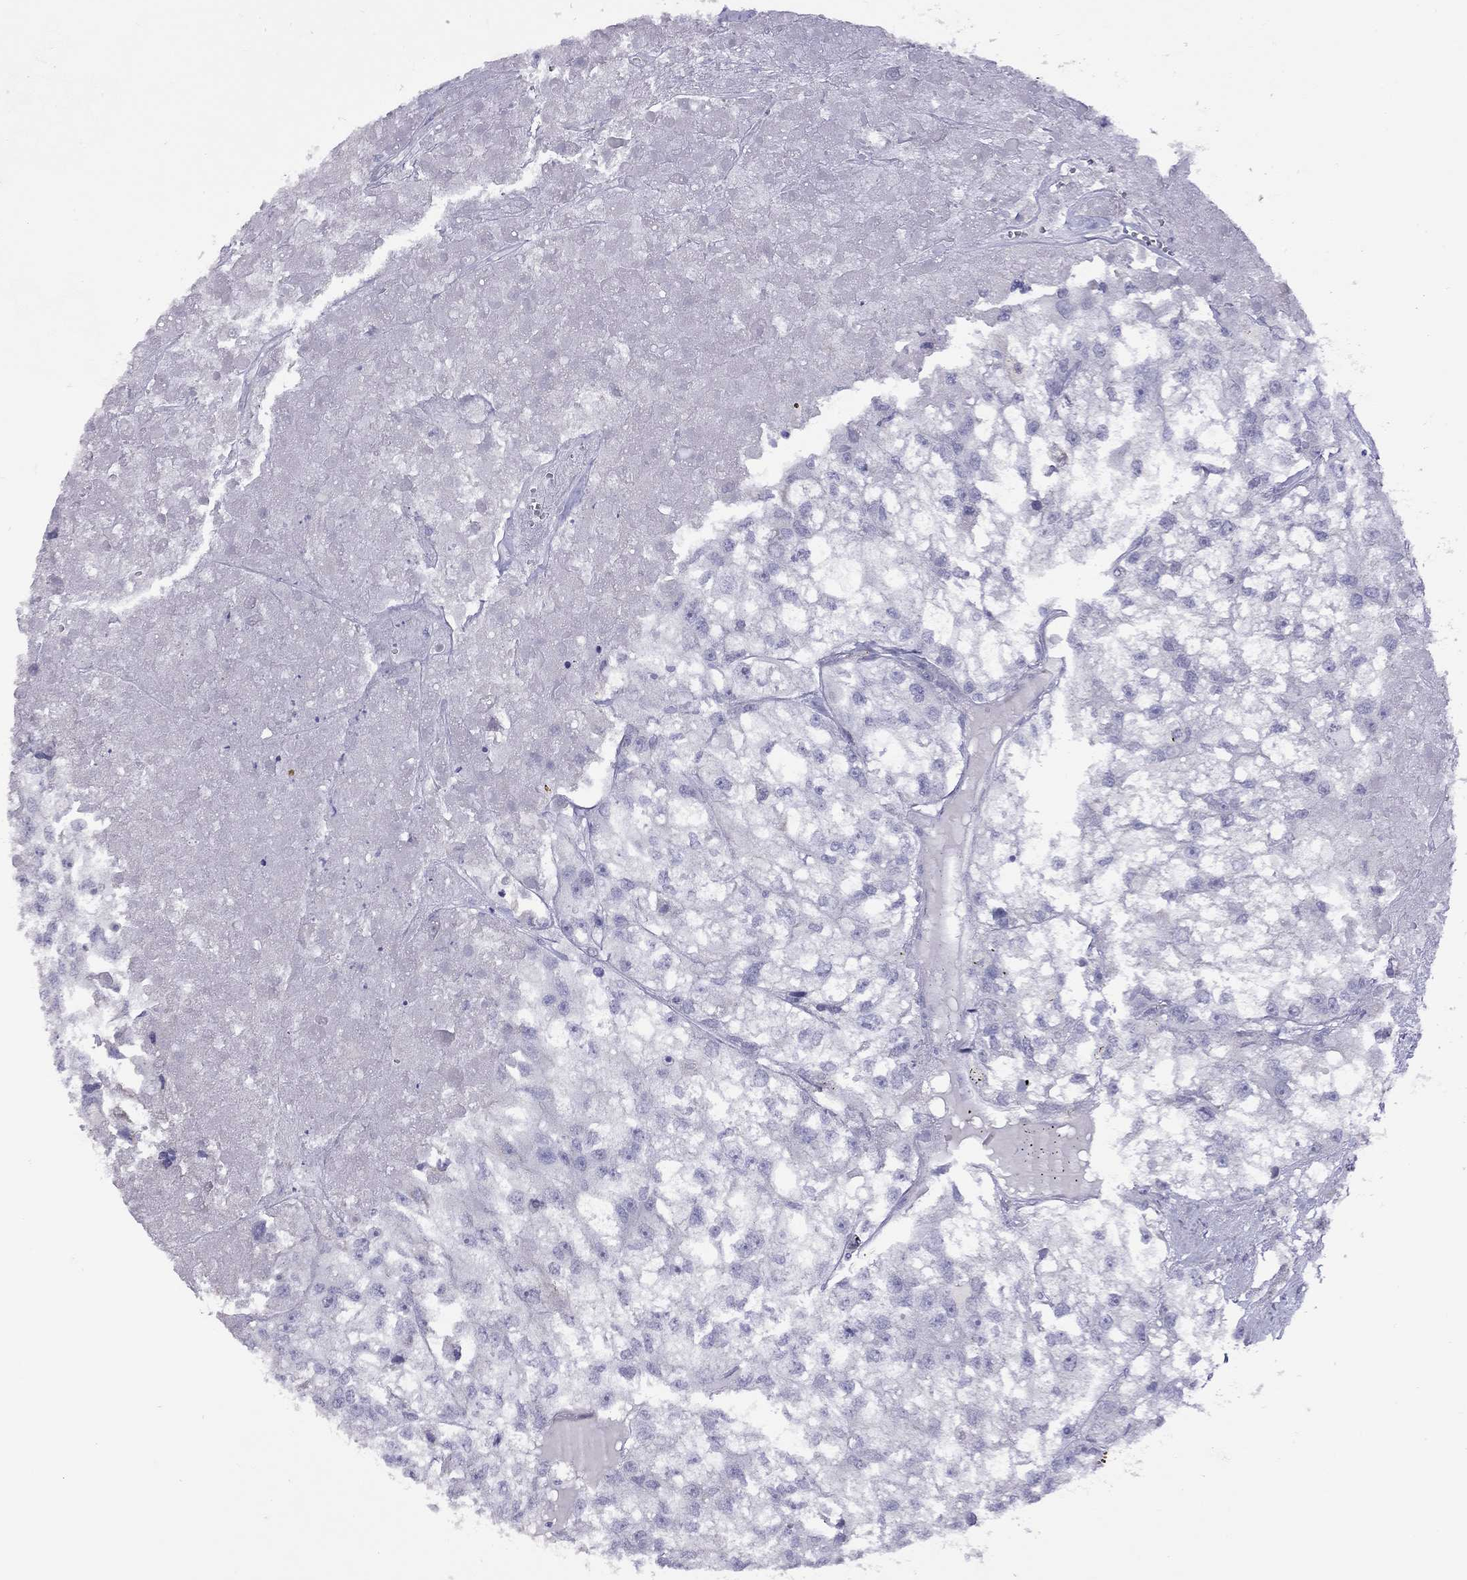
{"staining": {"intensity": "negative", "quantity": "none", "location": "none"}, "tissue": "renal cancer", "cell_type": "Tumor cells", "image_type": "cancer", "snomed": [{"axis": "morphology", "description": "Adenocarcinoma, NOS"}, {"axis": "topography", "description": "Kidney"}], "caption": "Immunohistochemistry image of renal cancer stained for a protein (brown), which demonstrates no positivity in tumor cells.", "gene": "CPNE4", "patient": {"sex": "male", "age": 56}}